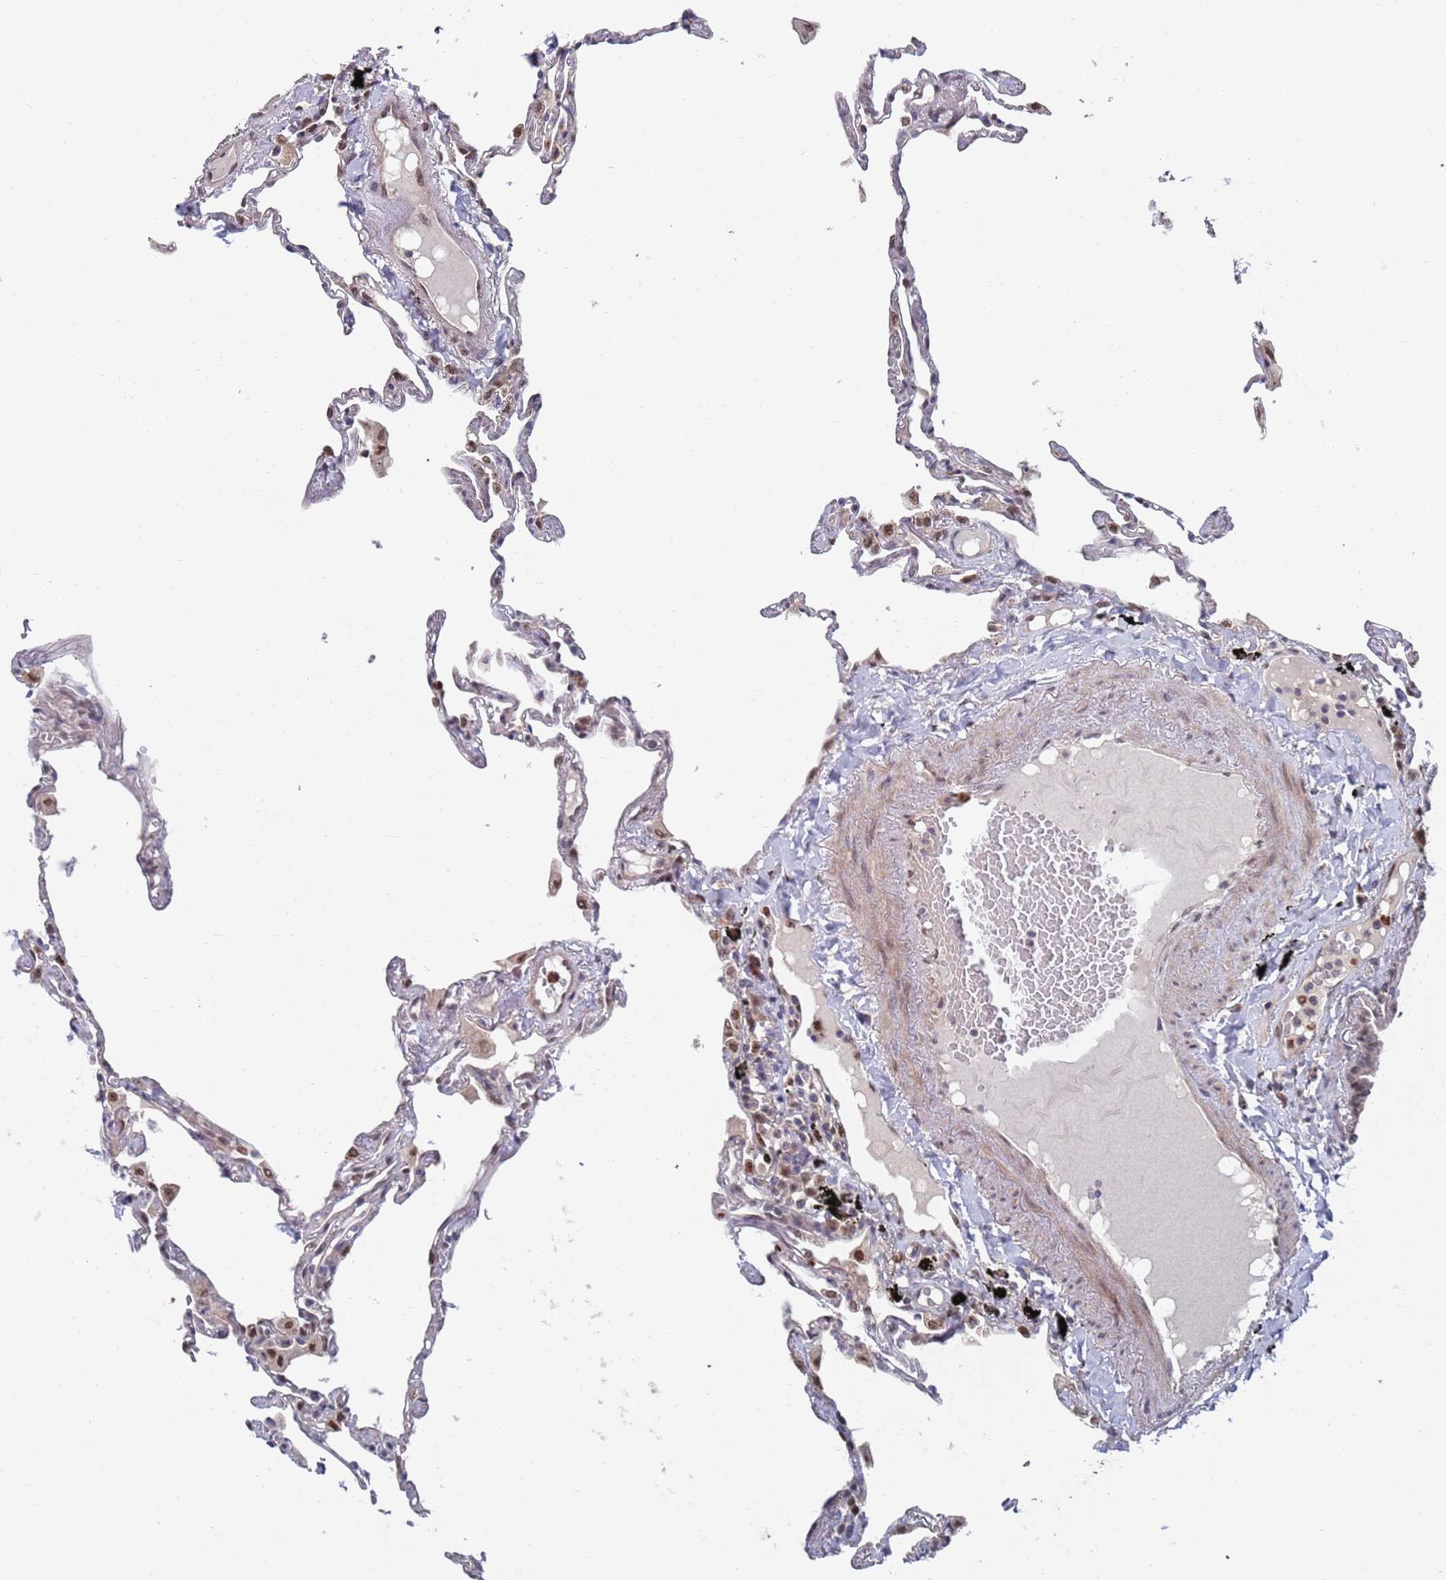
{"staining": {"intensity": "moderate", "quantity": "25%-75%", "location": "nuclear"}, "tissue": "lung", "cell_type": "Alveolar cells", "image_type": "normal", "snomed": [{"axis": "morphology", "description": "Normal tissue, NOS"}, {"axis": "topography", "description": "Lung"}], "caption": "Brown immunohistochemical staining in unremarkable human lung displays moderate nuclear staining in about 25%-75% of alveolar cells.", "gene": "RPP25", "patient": {"sex": "female", "age": 67}}